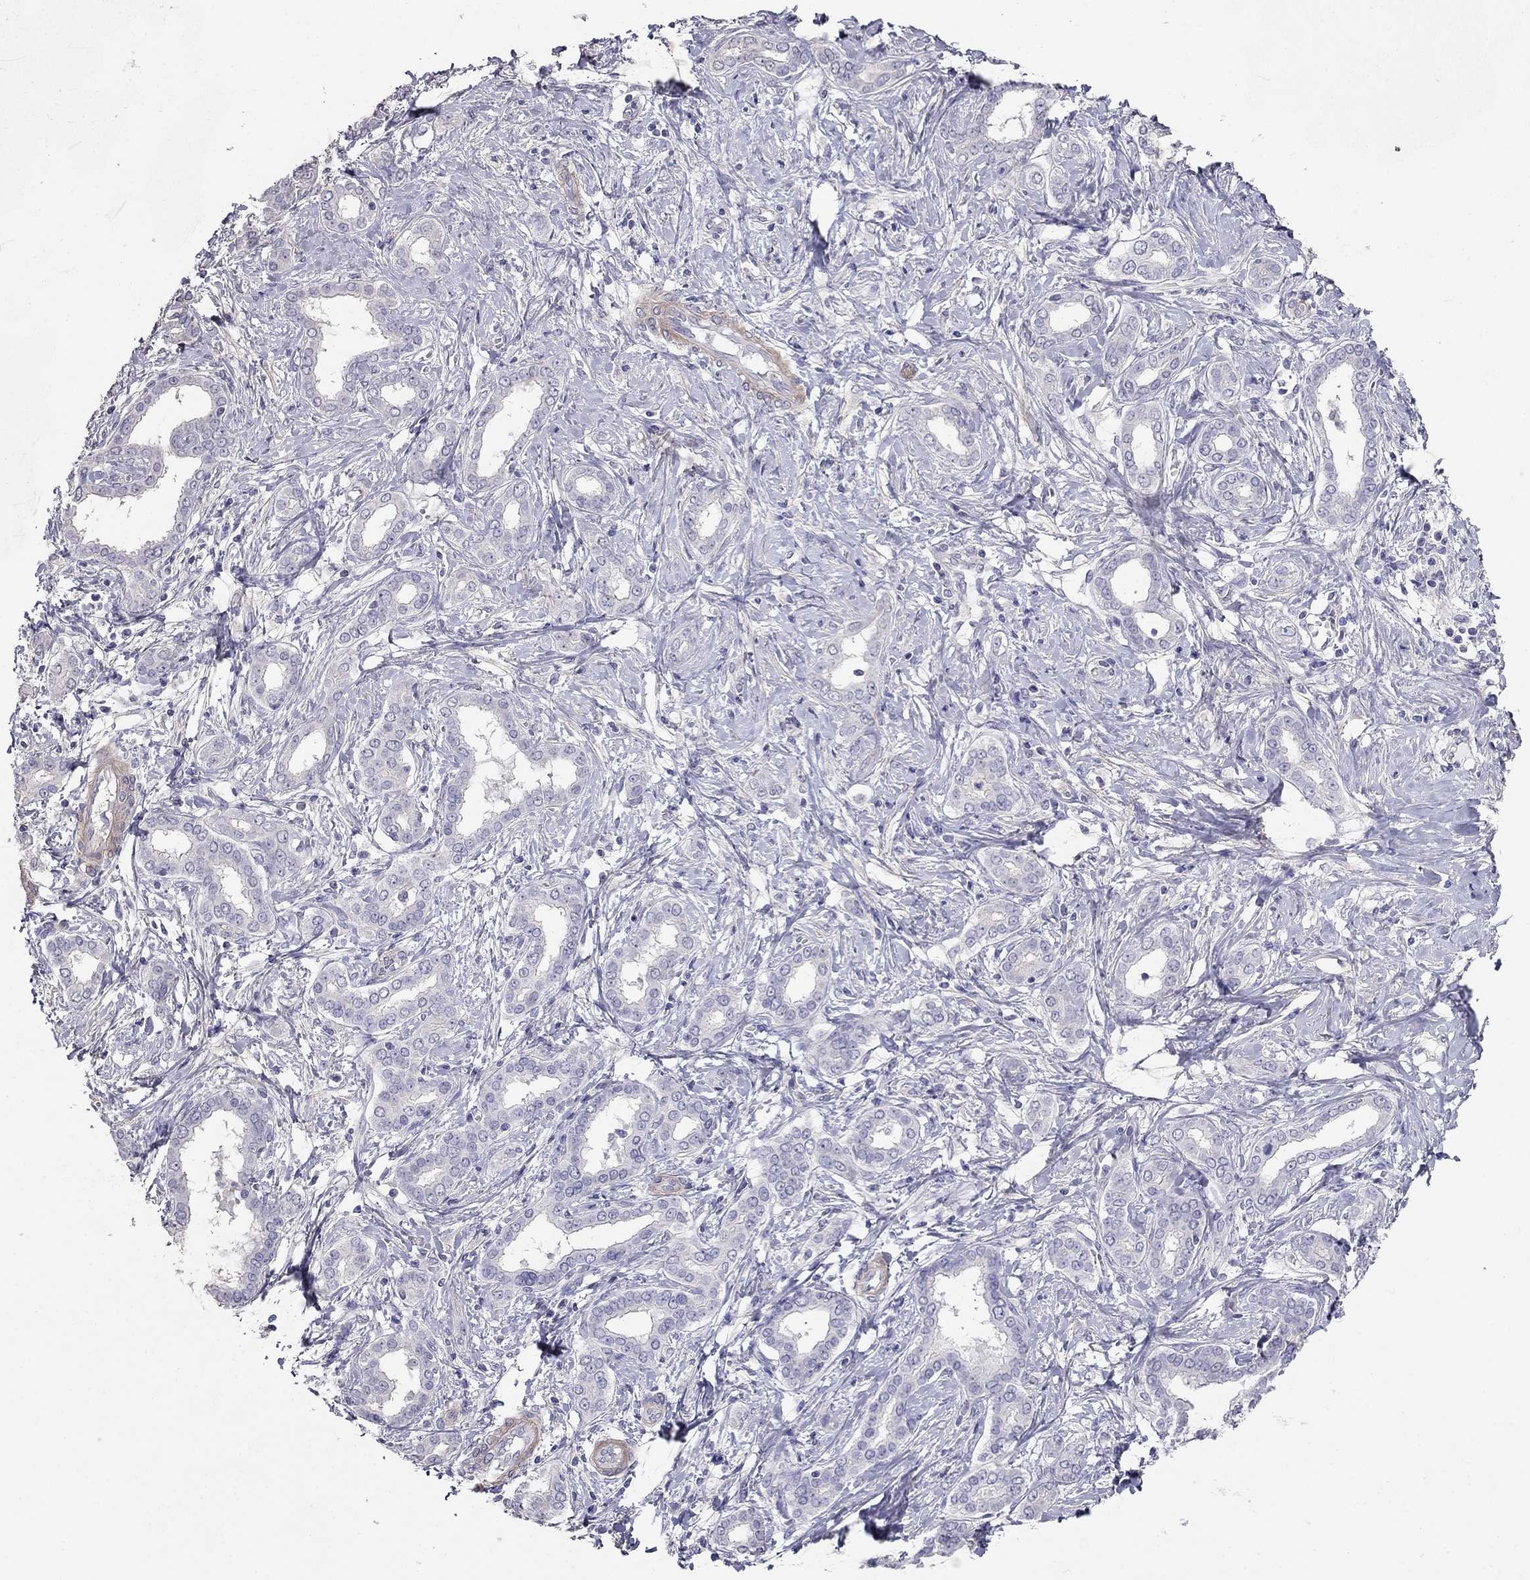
{"staining": {"intensity": "negative", "quantity": "none", "location": "none"}, "tissue": "liver cancer", "cell_type": "Tumor cells", "image_type": "cancer", "snomed": [{"axis": "morphology", "description": "Cholangiocarcinoma"}, {"axis": "topography", "description": "Liver"}], "caption": "Immunohistochemistry (IHC) histopathology image of neoplastic tissue: cholangiocarcinoma (liver) stained with DAB shows no significant protein staining in tumor cells.", "gene": "LY6H", "patient": {"sex": "female", "age": 47}}